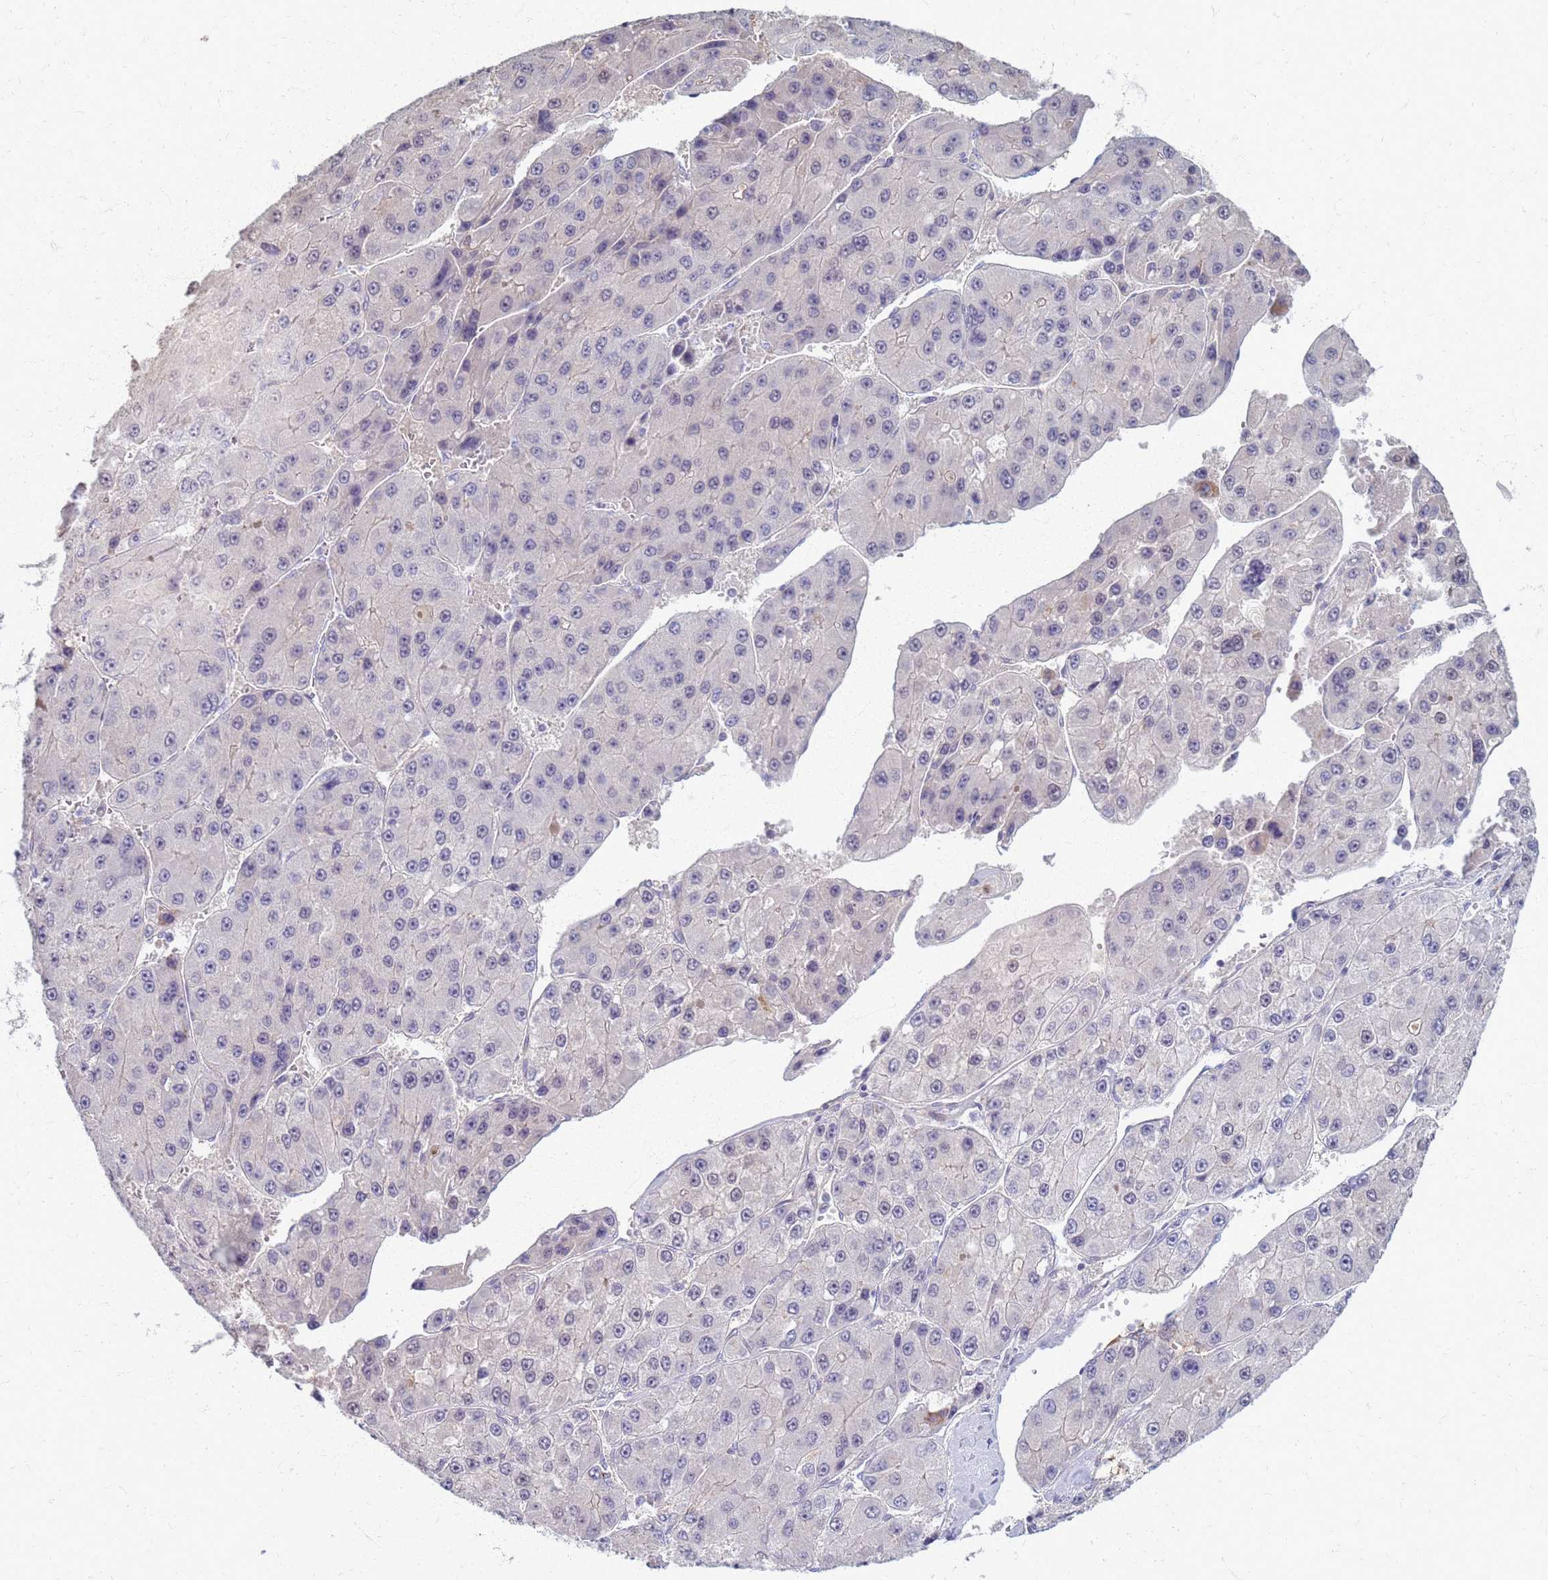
{"staining": {"intensity": "negative", "quantity": "none", "location": "none"}, "tissue": "liver cancer", "cell_type": "Tumor cells", "image_type": "cancer", "snomed": [{"axis": "morphology", "description": "Carcinoma, Hepatocellular, NOS"}, {"axis": "topography", "description": "Liver"}], "caption": "Tumor cells show no significant staining in hepatocellular carcinoma (liver).", "gene": "CLCA2", "patient": {"sex": "female", "age": 73}}